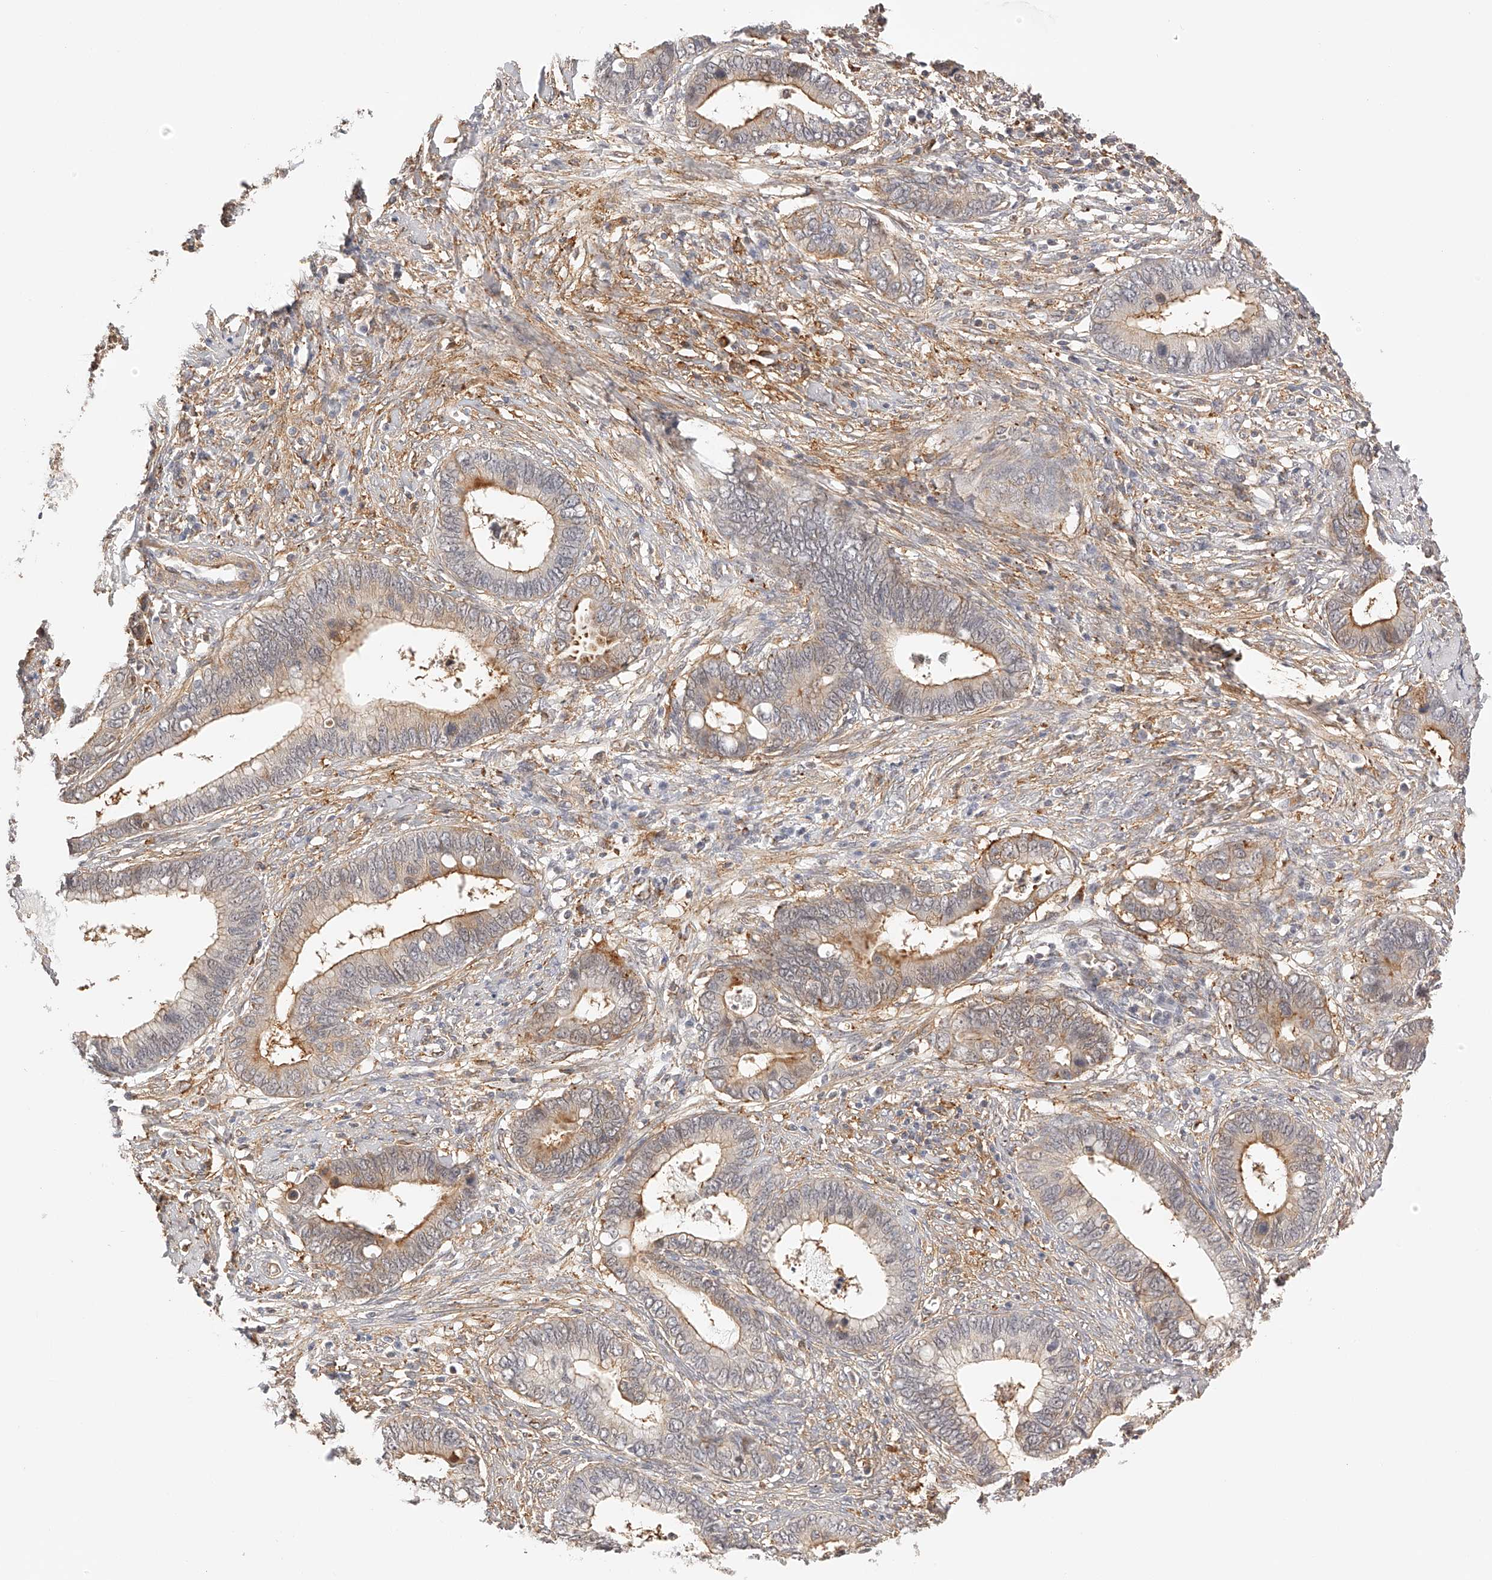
{"staining": {"intensity": "moderate", "quantity": "25%-75%", "location": "cytoplasmic/membranous"}, "tissue": "cervical cancer", "cell_type": "Tumor cells", "image_type": "cancer", "snomed": [{"axis": "morphology", "description": "Adenocarcinoma, NOS"}, {"axis": "topography", "description": "Cervix"}], "caption": "A high-resolution image shows immunohistochemistry staining of adenocarcinoma (cervical), which reveals moderate cytoplasmic/membranous staining in about 25%-75% of tumor cells.", "gene": "SYNC", "patient": {"sex": "female", "age": 44}}